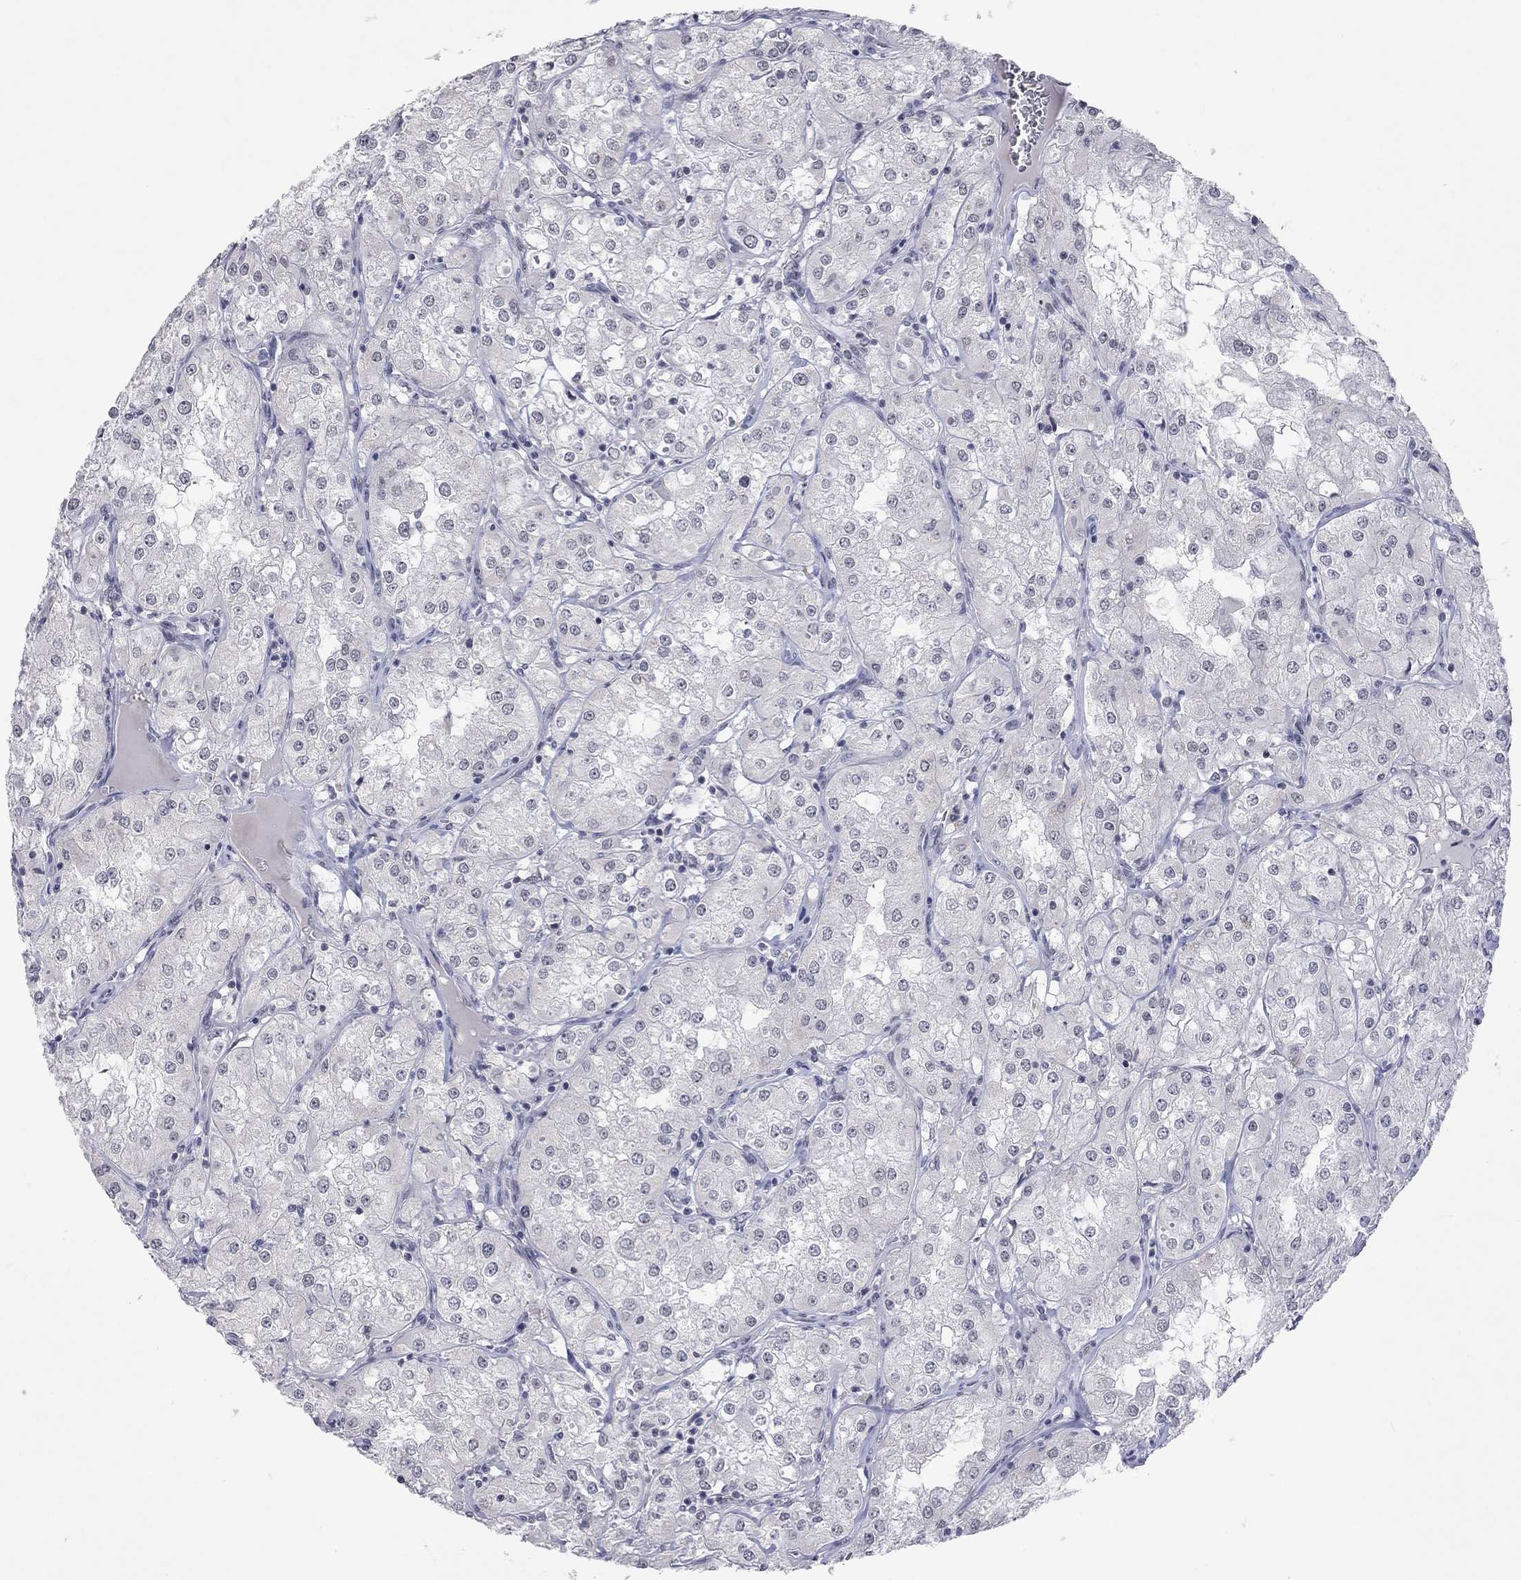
{"staining": {"intensity": "negative", "quantity": "none", "location": "none"}, "tissue": "renal cancer", "cell_type": "Tumor cells", "image_type": "cancer", "snomed": [{"axis": "morphology", "description": "Adenocarcinoma, NOS"}, {"axis": "topography", "description": "Kidney"}], "caption": "Tumor cells show no significant protein staining in adenocarcinoma (renal). Nuclei are stained in blue.", "gene": "TMEM143", "patient": {"sex": "male", "age": 77}}